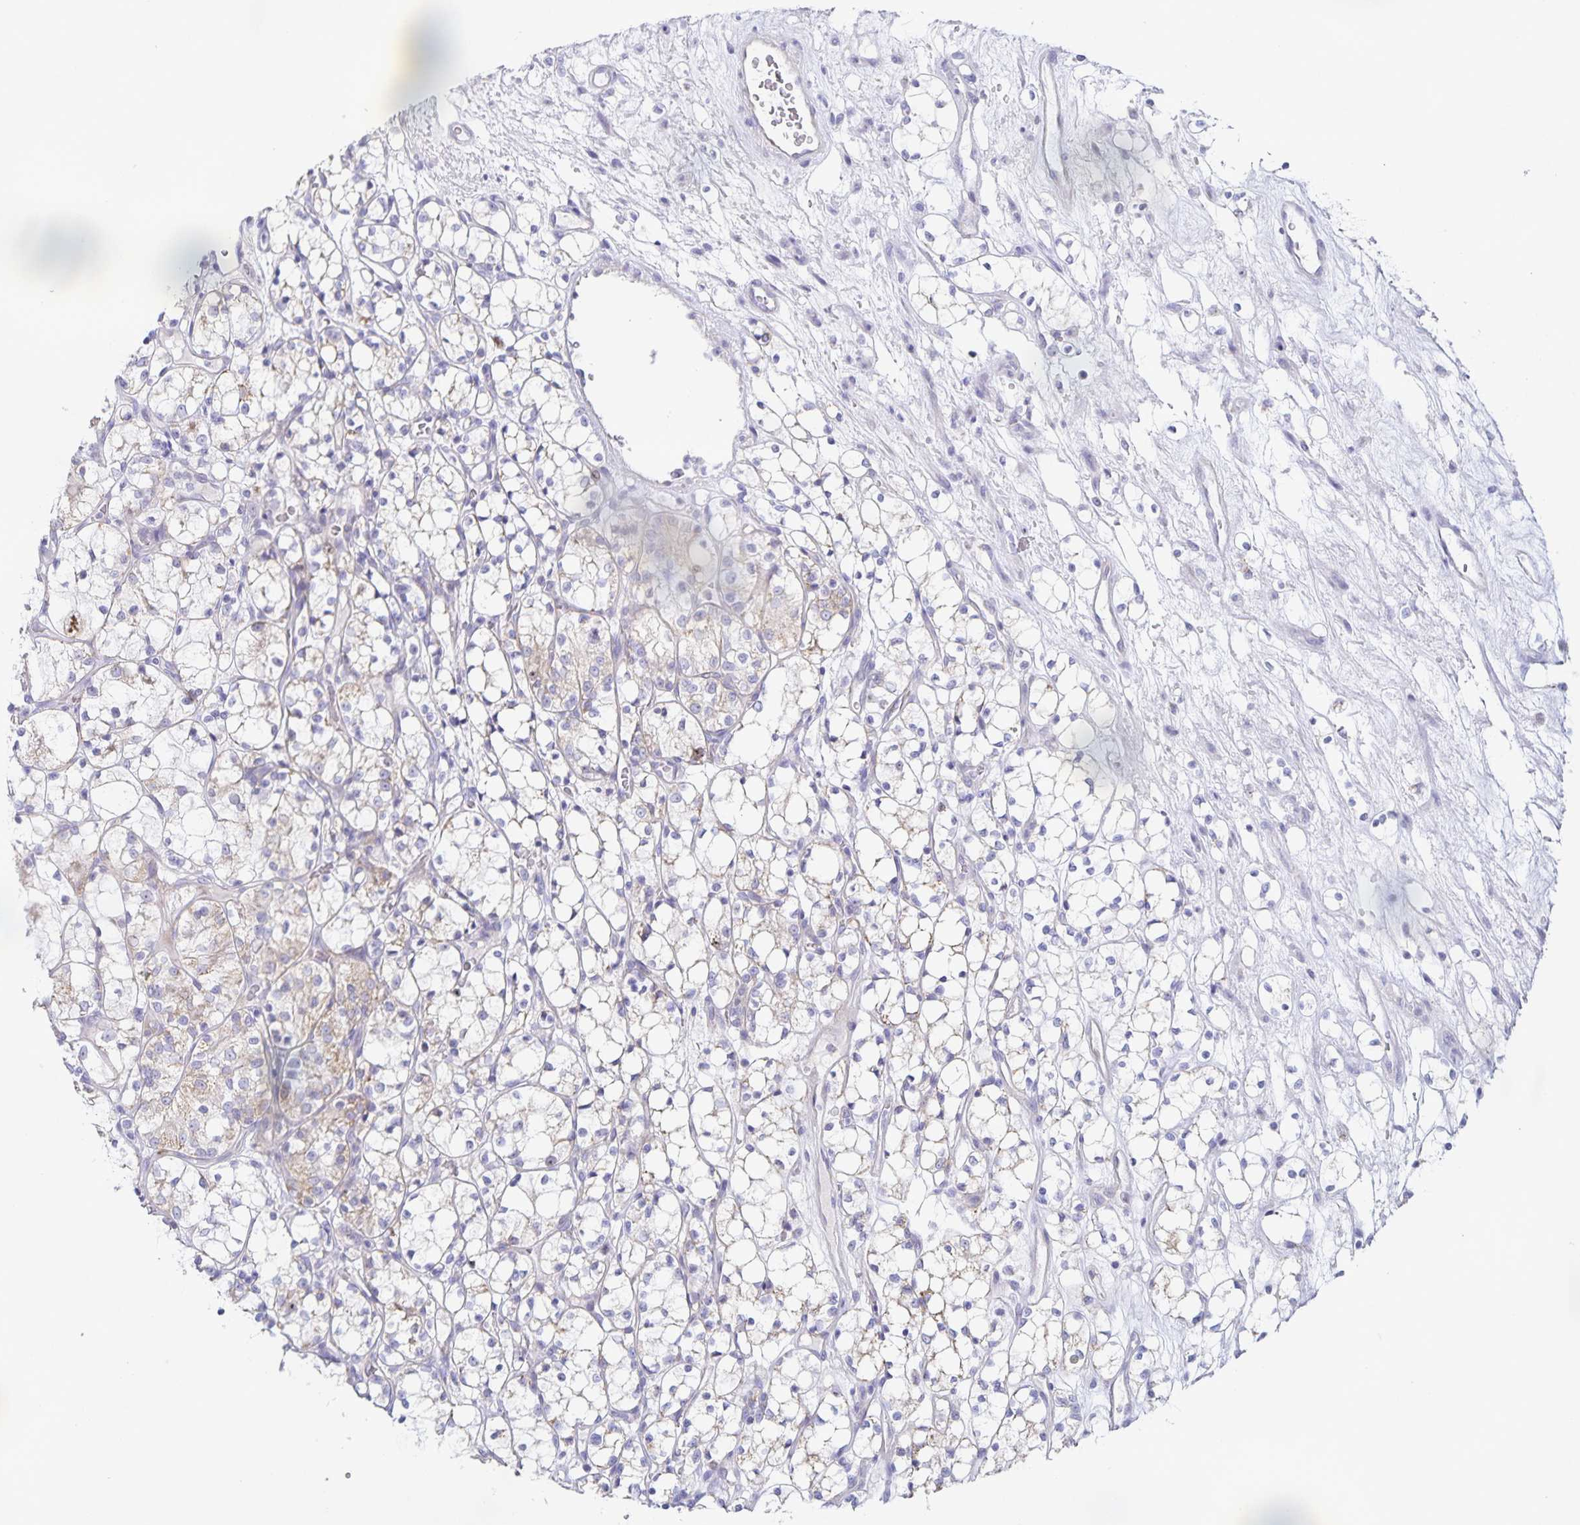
{"staining": {"intensity": "weak", "quantity": "<25%", "location": "cytoplasmic/membranous"}, "tissue": "renal cancer", "cell_type": "Tumor cells", "image_type": "cancer", "snomed": [{"axis": "morphology", "description": "Adenocarcinoma, NOS"}, {"axis": "topography", "description": "Kidney"}], "caption": "The photomicrograph demonstrates no staining of tumor cells in adenocarcinoma (renal).", "gene": "CENPH", "patient": {"sex": "female", "age": 69}}